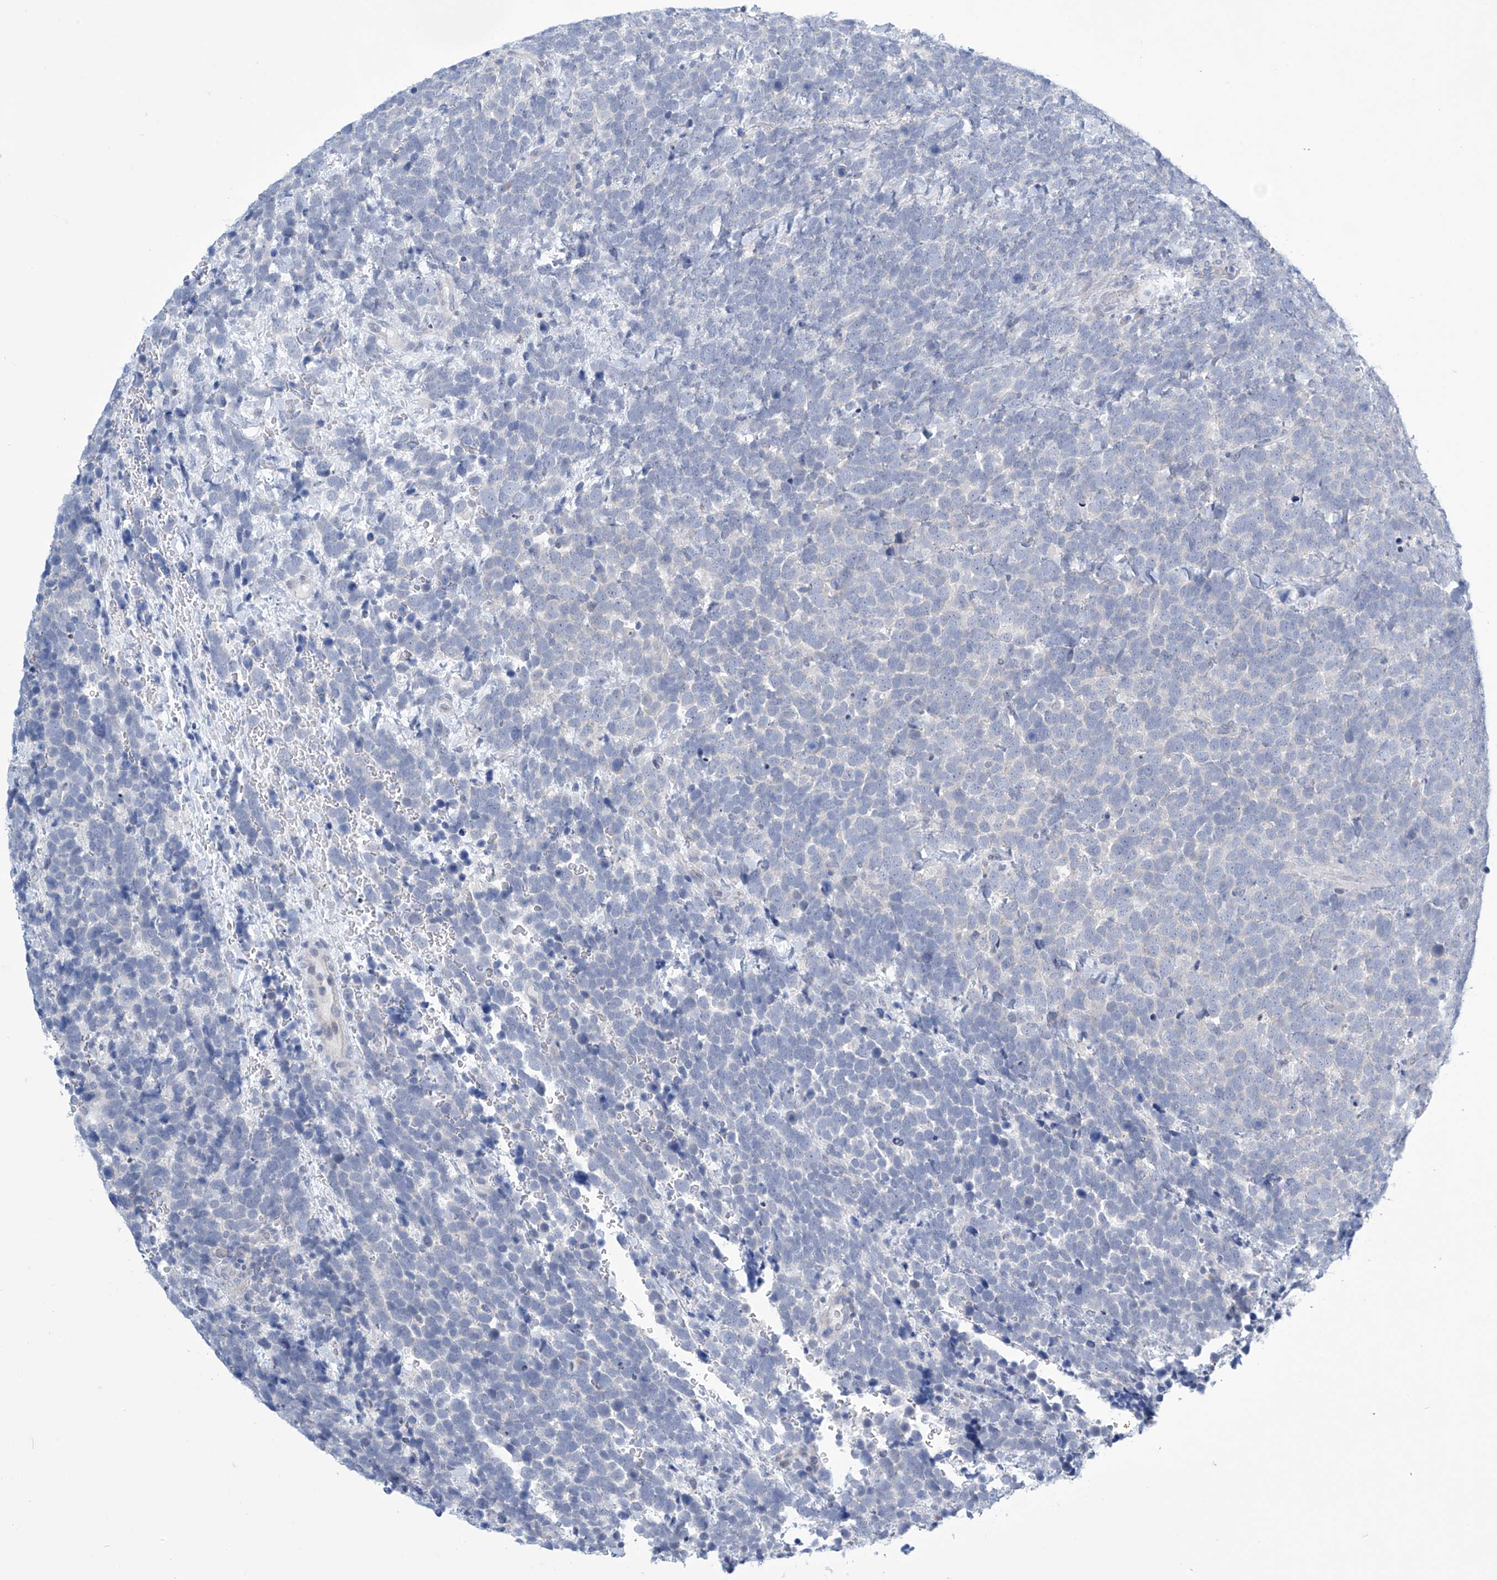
{"staining": {"intensity": "negative", "quantity": "none", "location": "none"}, "tissue": "urothelial cancer", "cell_type": "Tumor cells", "image_type": "cancer", "snomed": [{"axis": "morphology", "description": "Urothelial carcinoma, High grade"}, {"axis": "topography", "description": "Urinary bladder"}], "caption": "Urothelial carcinoma (high-grade) was stained to show a protein in brown. There is no significant staining in tumor cells.", "gene": "SLC35A5", "patient": {"sex": "female", "age": 82}}